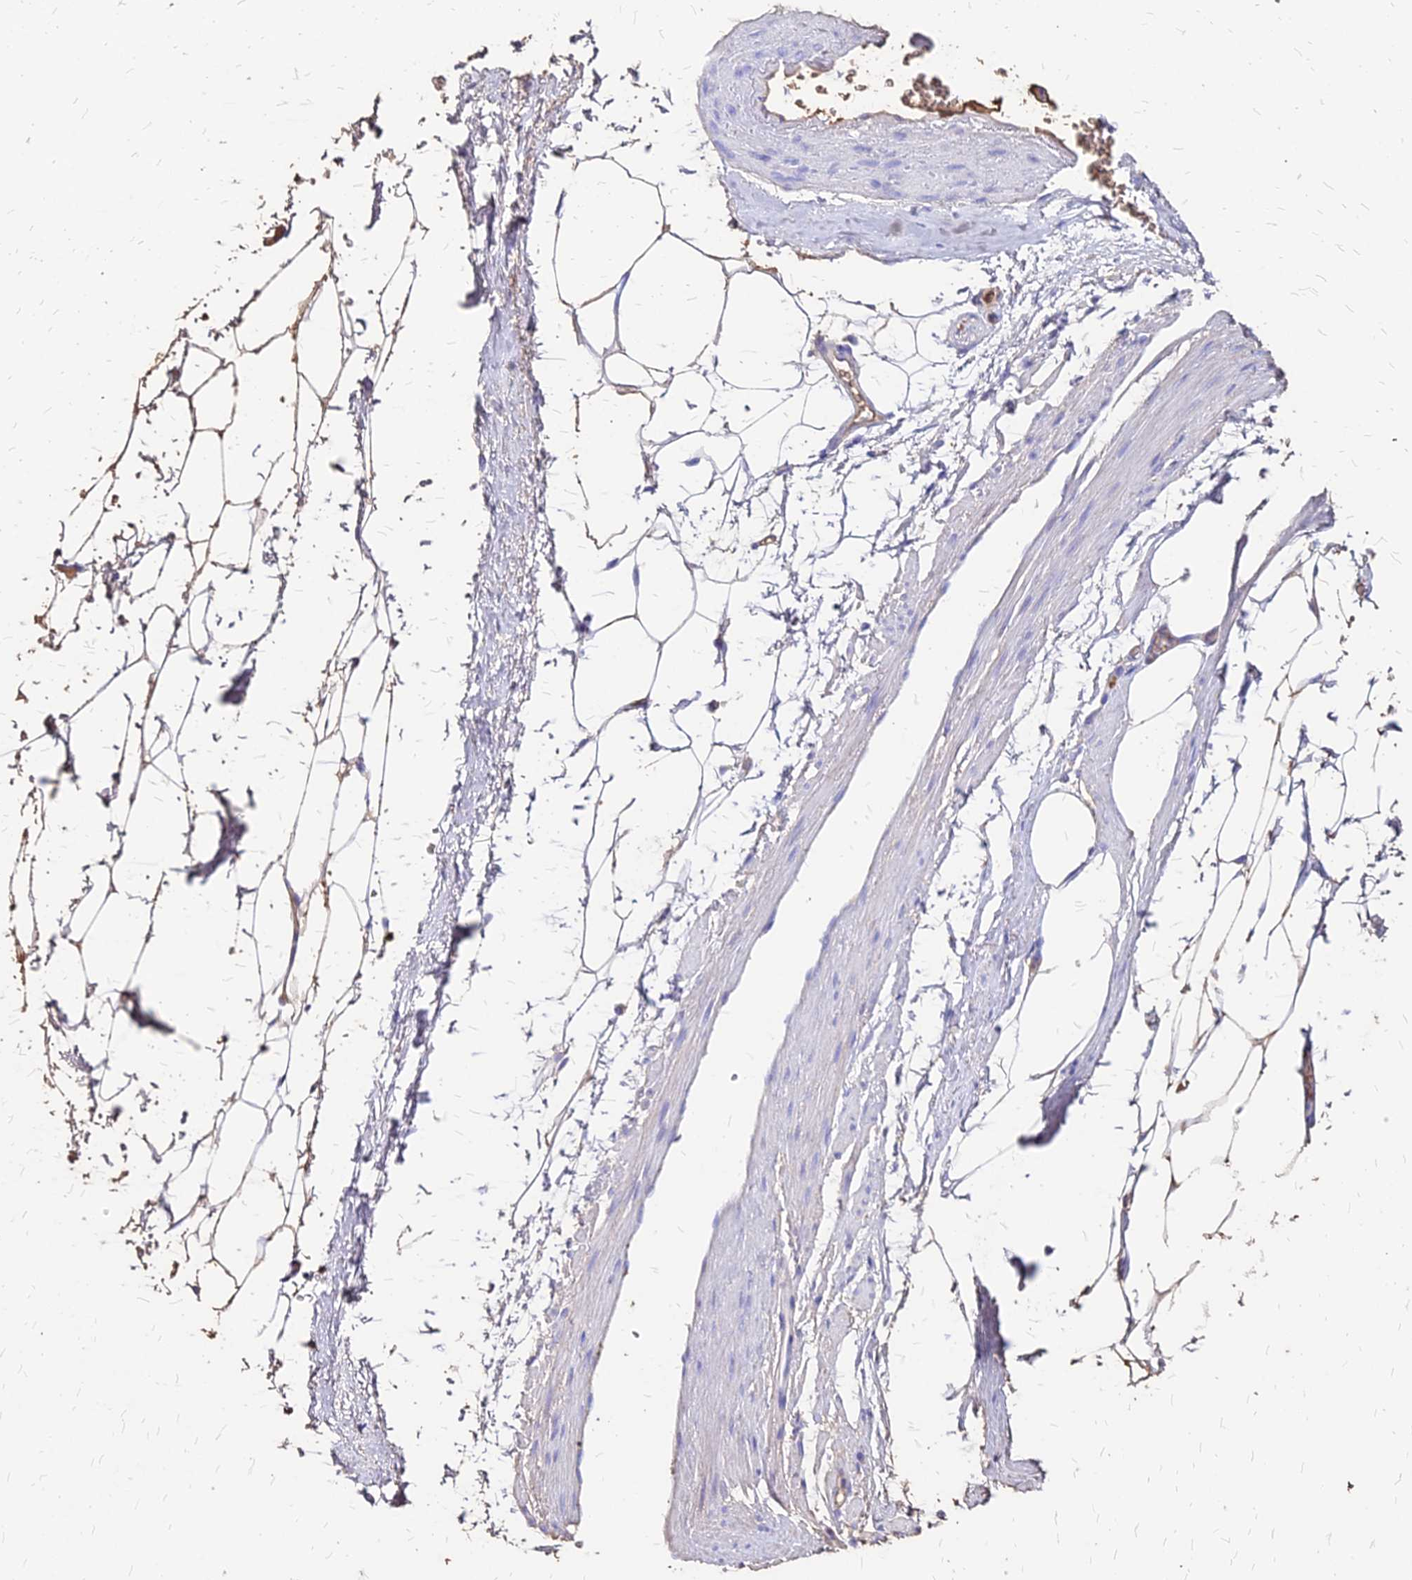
{"staining": {"intensity": "negative", "quantity": "none", "location": "none"}, "tissue": "adipose tissue", "cell_type": "Adipocytes", "image_type": "normal", "snomed": [{"axis": "morphology", "description": "Normal tissue, NOS"}, {"axis": "morphology", "description": "Adenocarcinoma, Low grade"}, {"axis": "topography", "description": "Prostate"}, {"axis": "topography", "description": "Peripheral nerve tissue"}], "caption": "The photomicrograph shows no staining of adipocytes in normal adipose tissue. The staining is performed using DAB brown chromogen with nuclei counter-stained in using hematoxylin.", "gene": "NME5", "patient": {"sex": "male", "age": 63}}